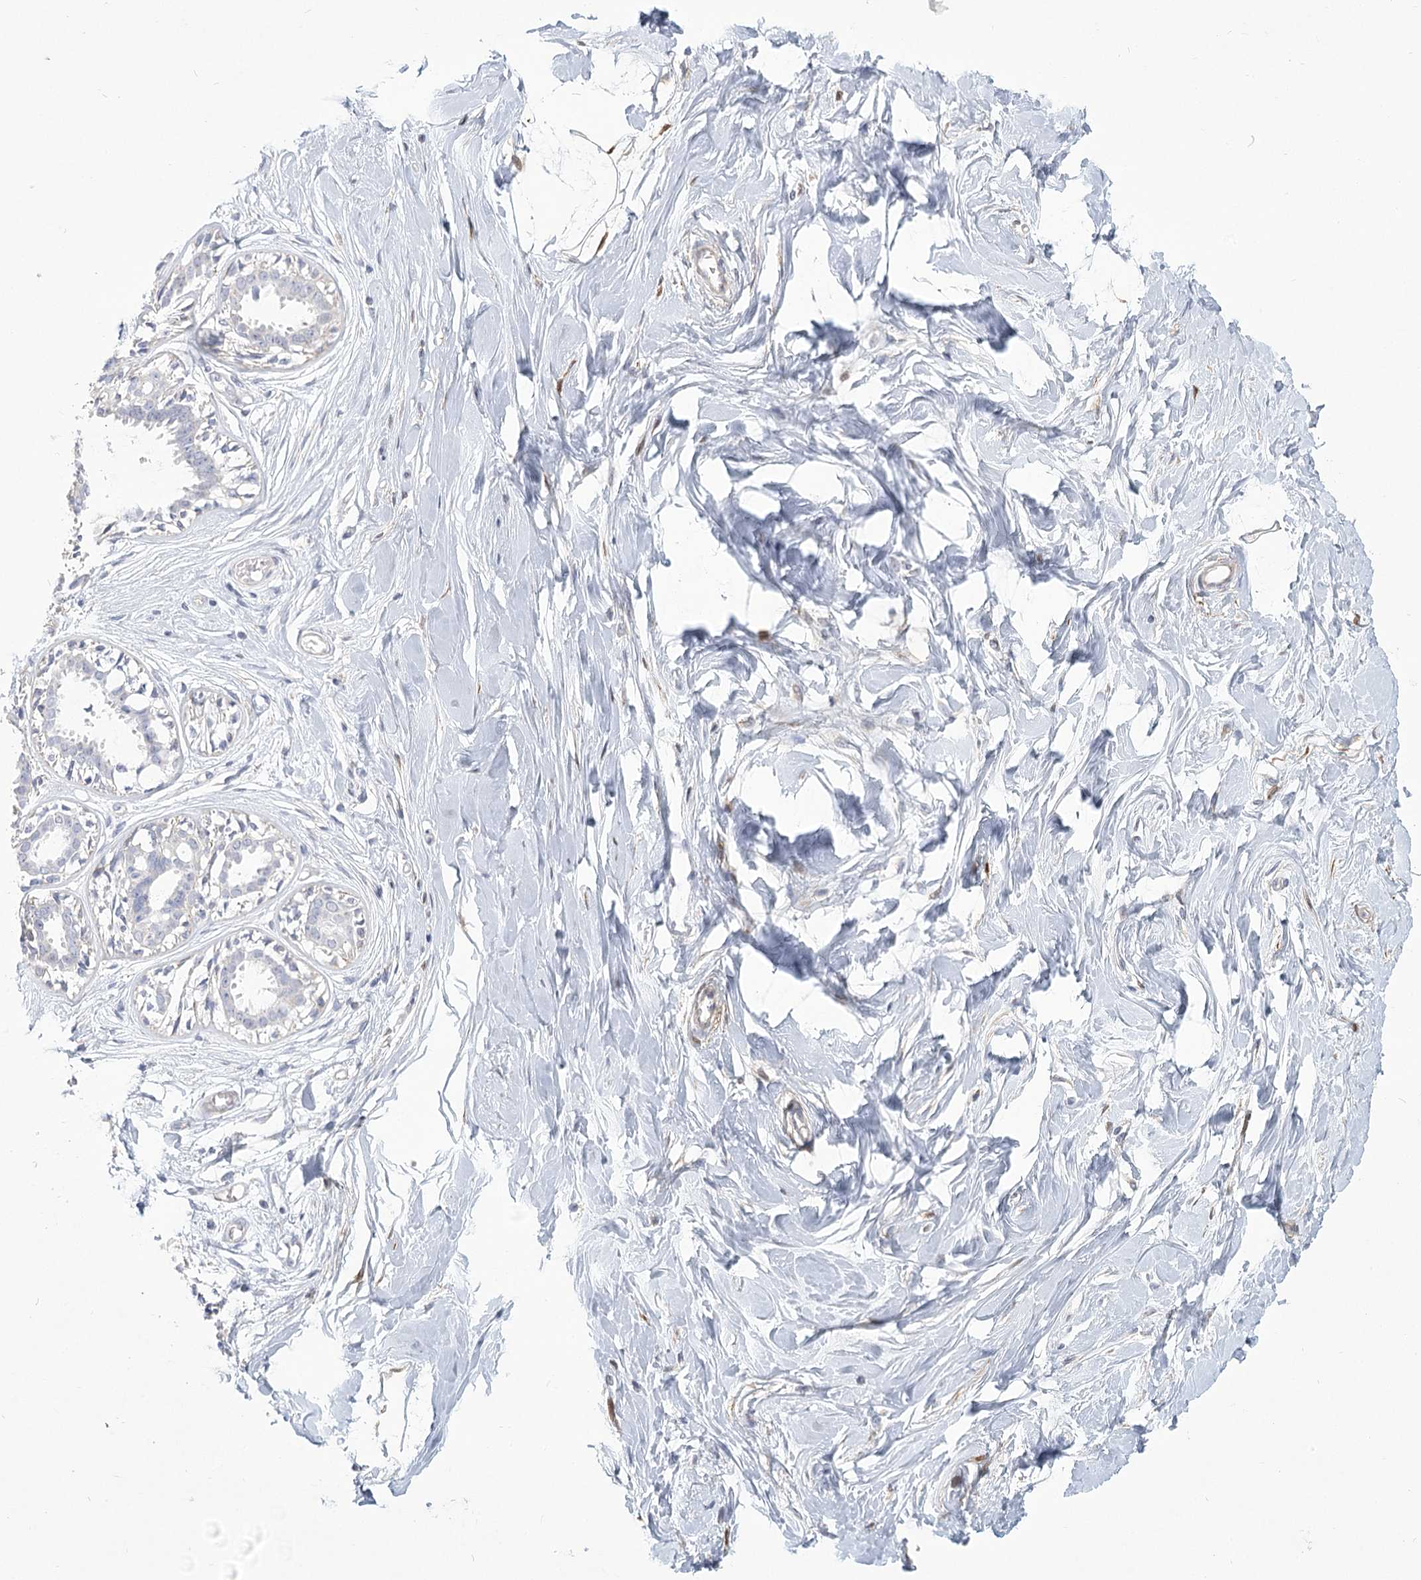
{"staining": {"intensity": "moderate", "quantity": ">75%", "location": "cytoplasmic/membranous"}, "tissue": "breast", "cell_type": "Adipocytes", "image_type": "normal", "snomed": [{"axis": "morphology", "description": "Normal tissue, NOS"}, {"axis": "topography", "description": "Breast"}], "caption": "This is an image of IHC staining of normal breast, which shows moderate expression in the cytoplasmic/membranous of adipocytes.", "gene": "CNTLN", "patient": {"sex": "female", "age": 45}}